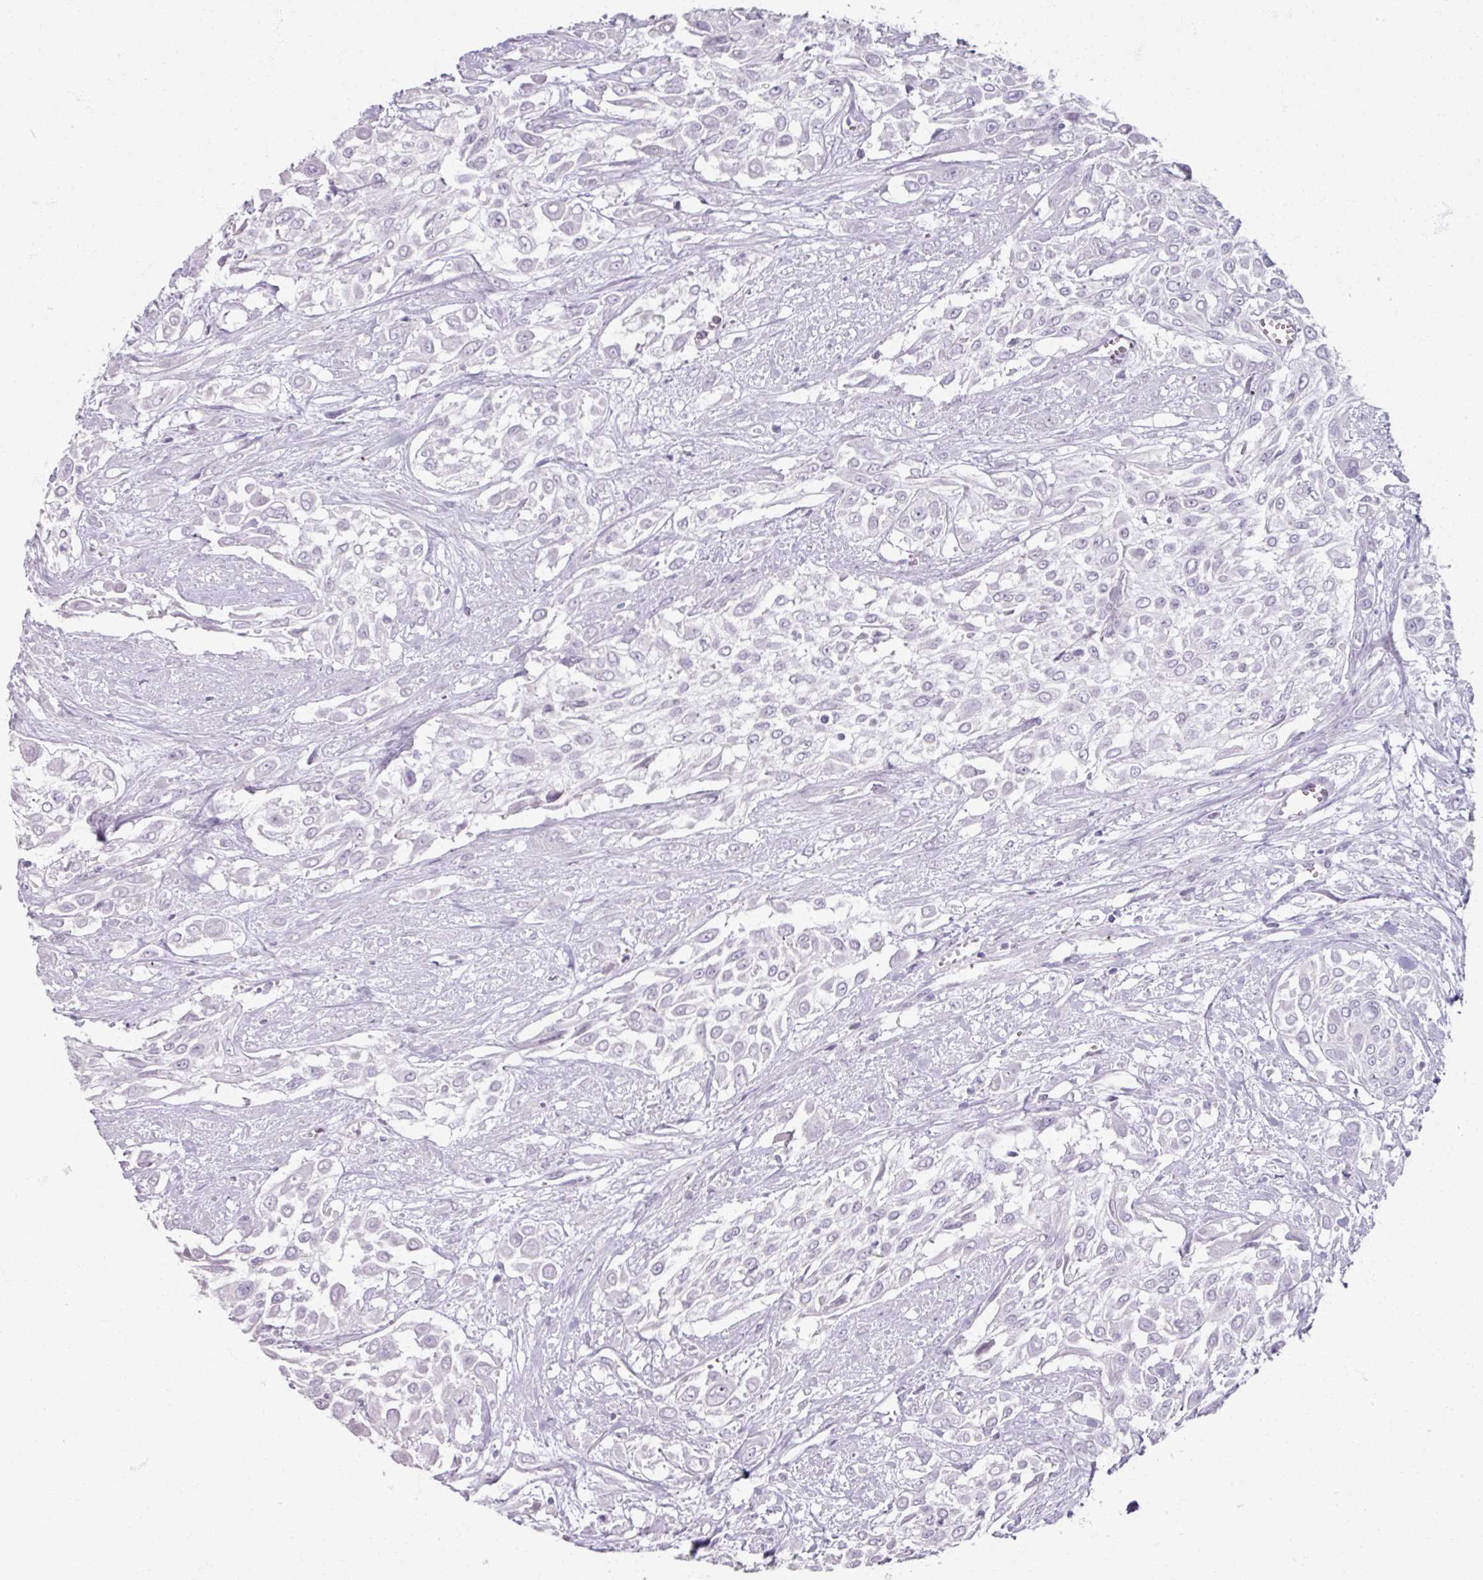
{"staining": {"intensity": "negative", "quantity": "none", "location": "none"}, "tissue": "urothelial cancer", "cell_type": "Tumor cells", "image_type": "cancer", "snomed": [{"axis": "morphology", "description": "Urothelial carcinoma, High grade"}, {"axis": "topography", "description": "Urinary bladder"}], "caption": "High magnification brightfield microscopy of urothelial cancer stained with DAB (brown) and counterstained with hematoxylin (blue): tumor cells show no significant positivity.", "gene": "TG", "patient": {"sex": "male", "age": 57}}